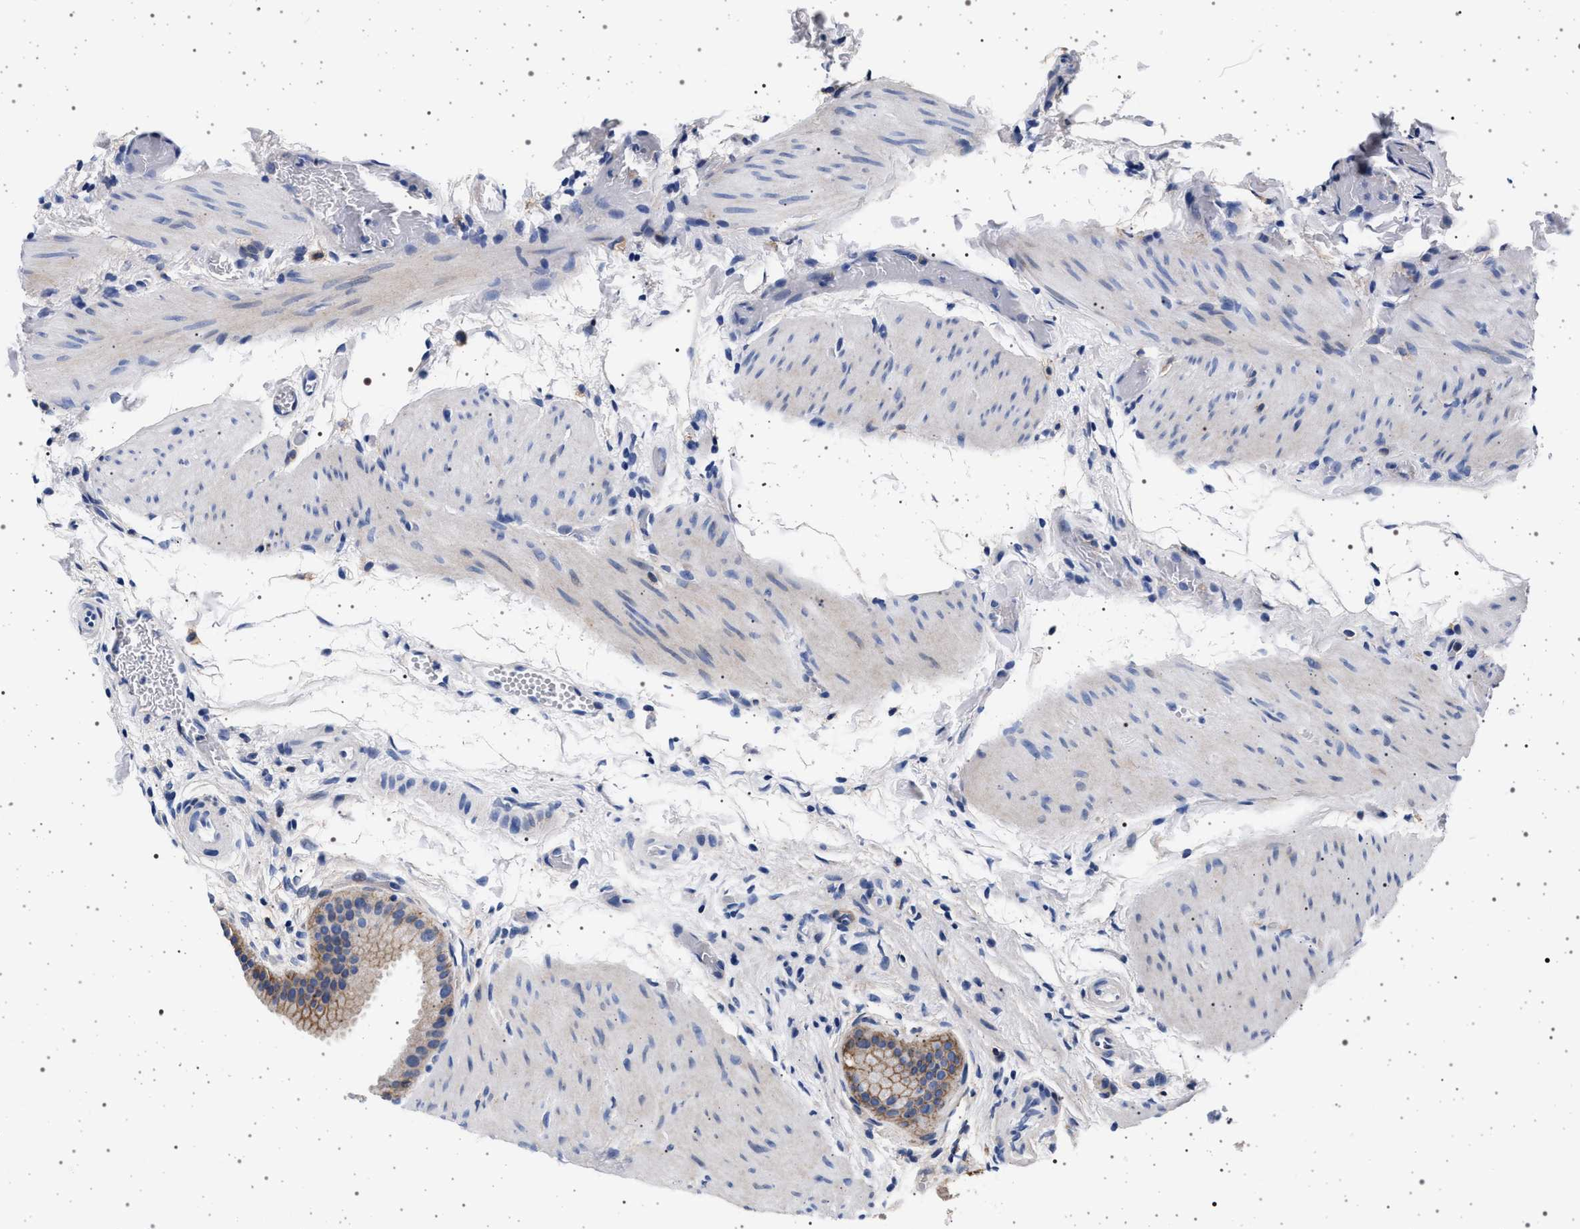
{"staining": {"intensity": "strong", "quantity": "25%-75%", "location": "cytoplasmic/membranous"}, "tissue": "gallbladder", "cell_type": "Glandular cells", "image_type": "normal", "snomed": [{"axis": "morphology", "description": "Normal tissue, NOS"}, {"axis": "topography", "description": "Gallbladder"}], "caption": "Normal gallbladder was stained to show a protein in brown. There is high levels of strong cytoplasmic/membranous expression in about 25%-75% of glandular cells.", "gene": "SLC9A1", "patient": {"sex": "female", "age": 64}}